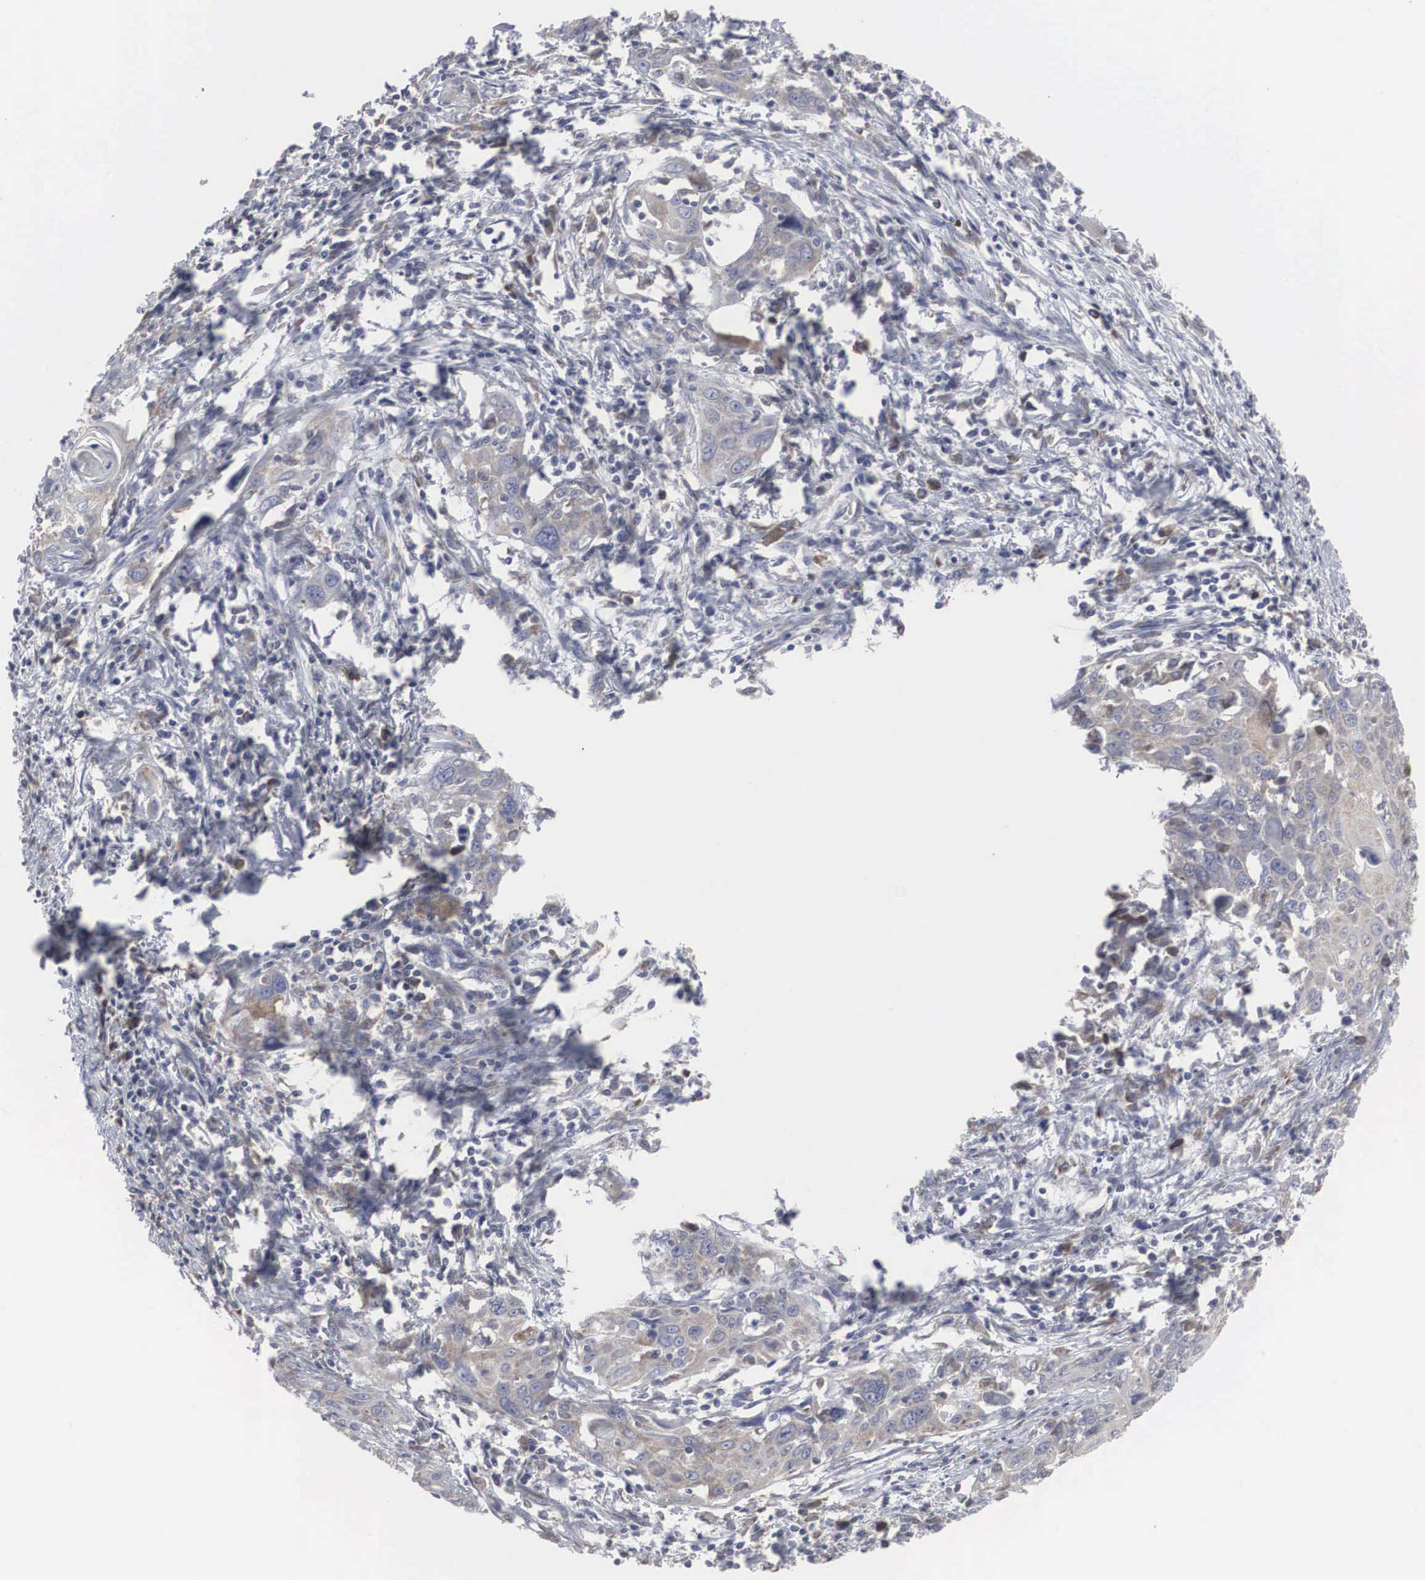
{"staining": {"intensity": "weak", "quantity": "25%-75%", "location": "cytoplasmic/membranous"}, "tissue": "cervical cancer", "cell_type": "Tumor cells", "image_type": "cancer", "snomed": [{"axis": "morphology", "description": "Squamous cell carcinoma, NOS"}, {"axis": "topography", "description": "Cervix"}], "caption": "Protein staining of cervical cancer tissue displays weak cytoplasmic/membranous positivity in about 25%-75% of tumor cells. The staining is performed using DAB brown chromogen to label protein expression. The nuclei are counter-stained blue using hematoxylin.", "gene": "MIA2", "patient": {"sex": "female", "age": 54}}